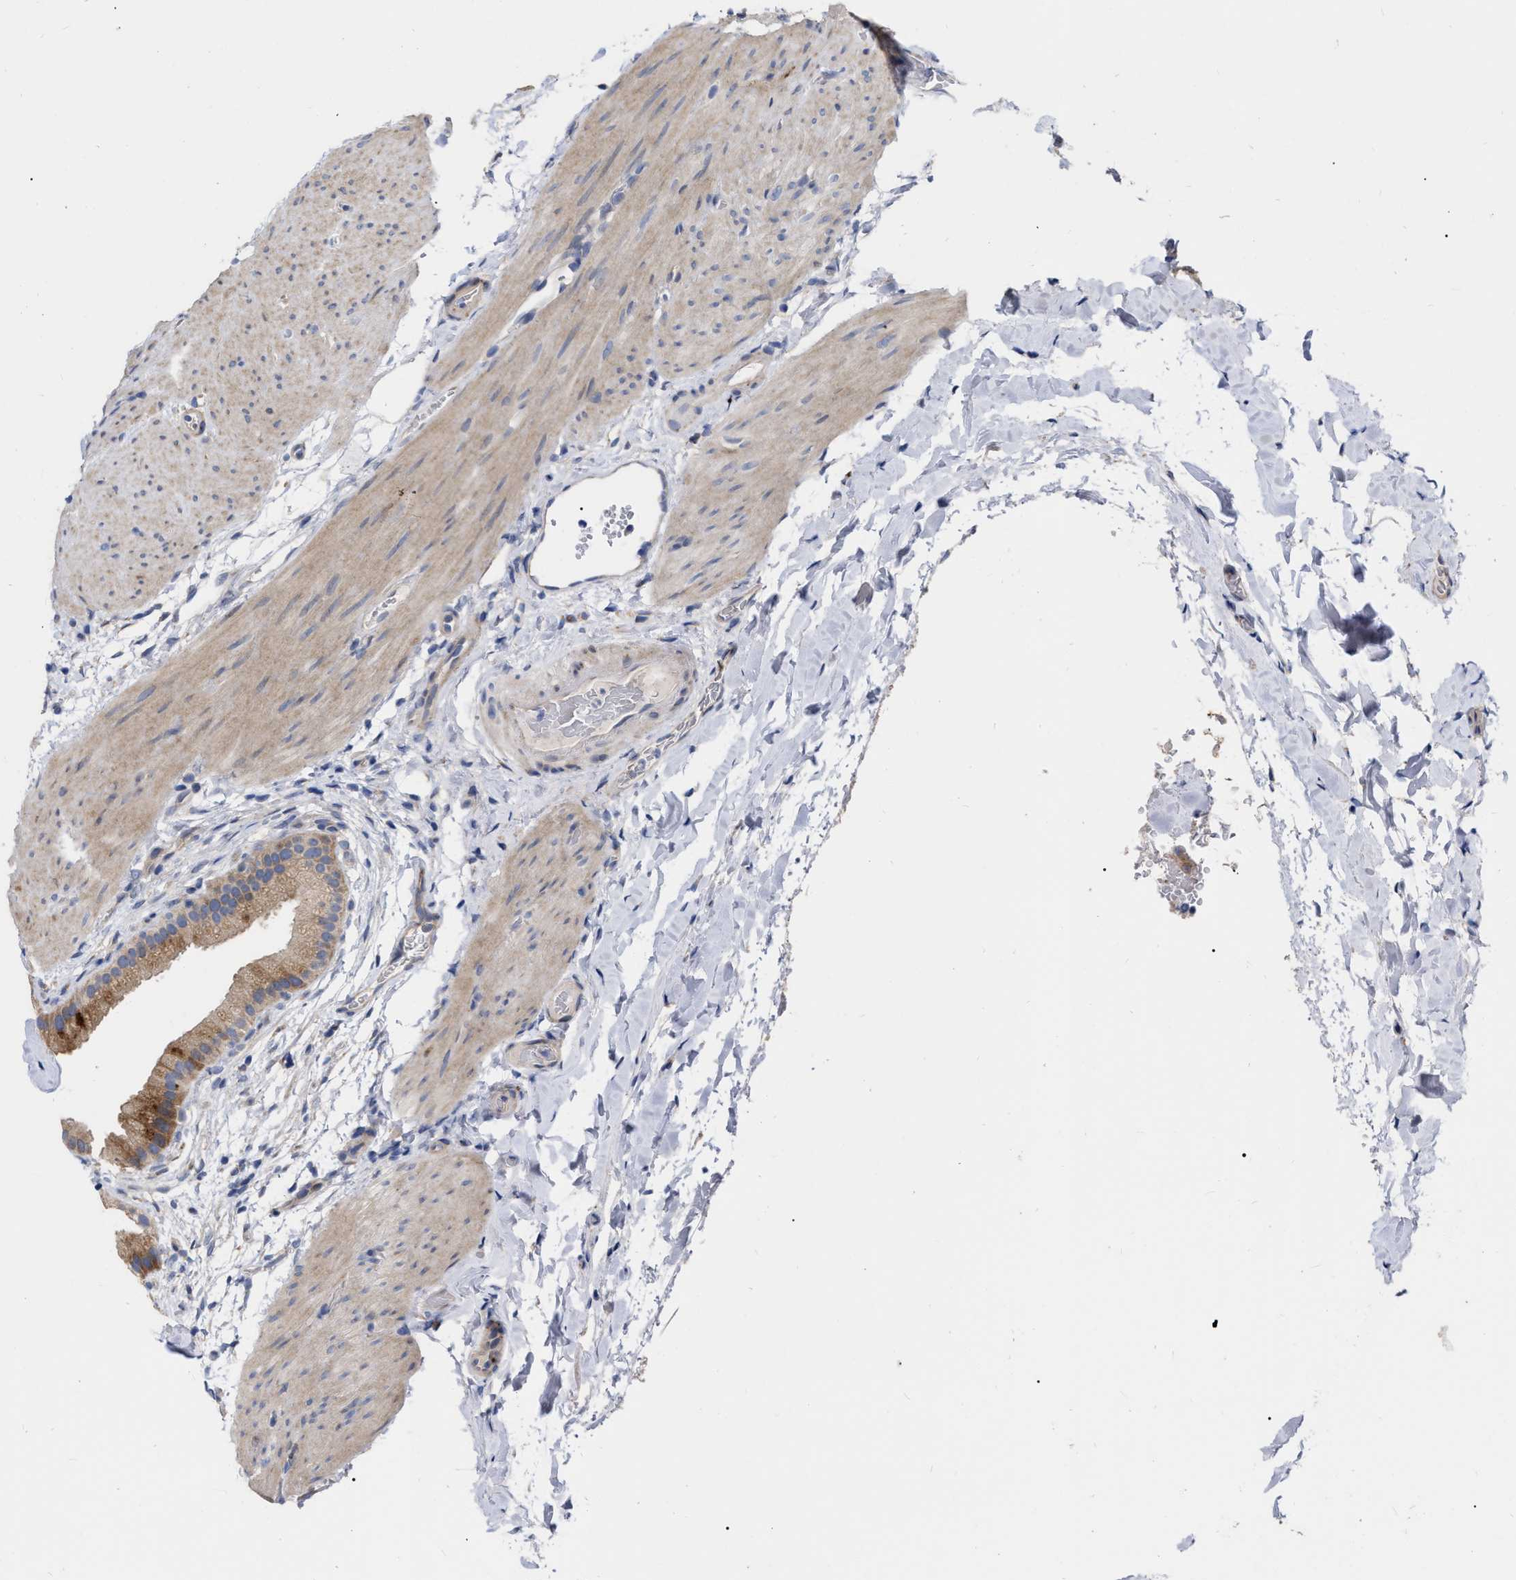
{"staining": {"intensity": "moderate", "quantity": ">75%", "location": "cytoplasmic/membranous"}, "tissue": "gallbladder", "cell_type": "Glandular cells", "image_type": "normal", "snomed": [{"axis": "morphology", "description": "Normal tissue, NOS"}, {"axis": "topography", "description": "Gallbladder"}], "caption": "IHC (DAB) staining of unremarkable gallbladder reveals moderate cytoplasmic/membranous protein staining in about >75% of glandular cells.", "gene": "MLST8", "patient": {"sex": "female", "age": 64}}